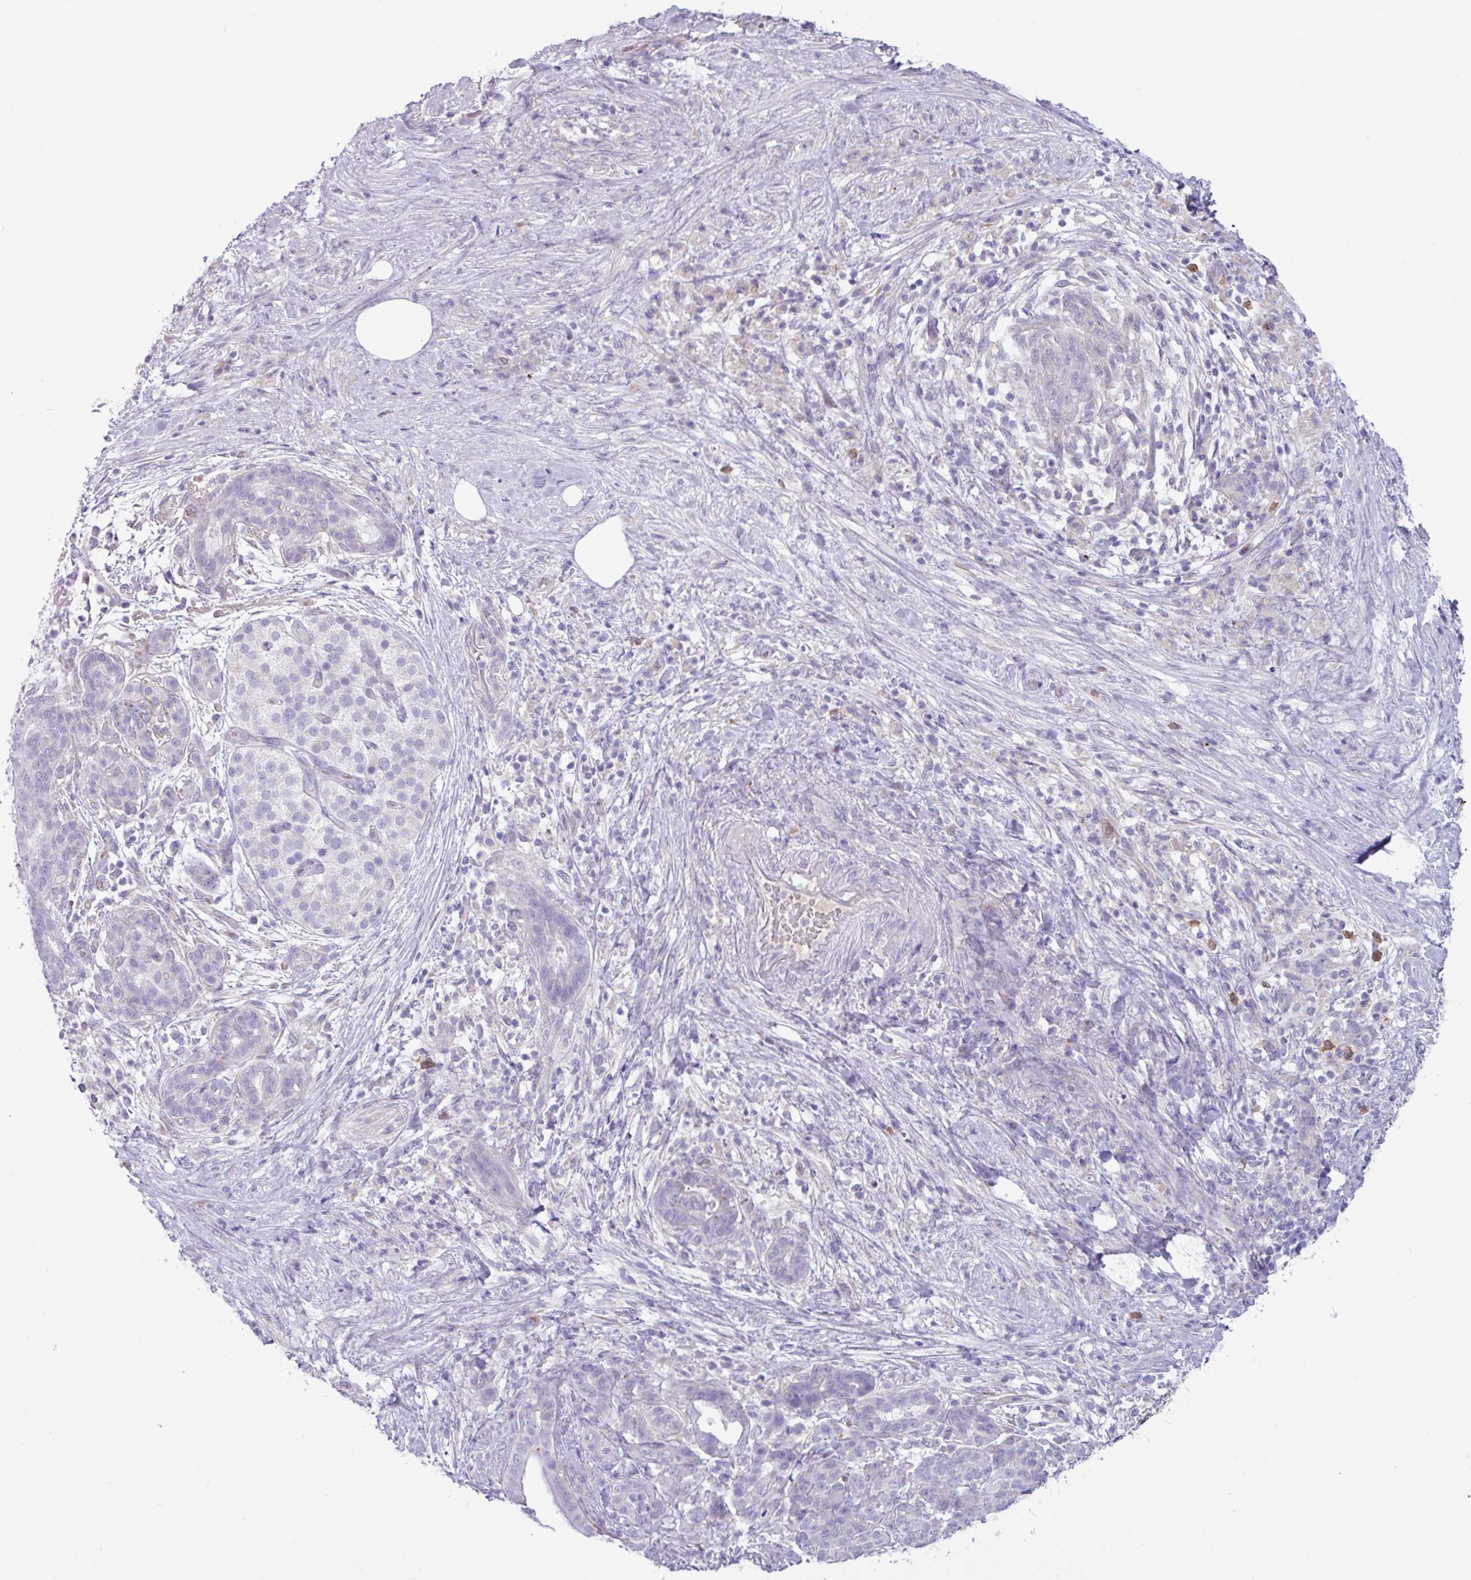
{"staining": {"intensity": "negative", "quantity": "none", "location": "none"}, "tissue": "pancreatic cancer", "cell_type": "Tumor cells", "image_type": "cancer", "snomed": [{"axis": "morphology", "description": "Adenocarcinoma, NOS"}, {"axis": "topography", "description": "Pancreas"}], "caption": "A high-resolution image shows immunohistochemistry staining of pancreatic cancer (adenocarcinoma), which reveals no significant staining in tumor cells. Nuclei are stained in blue.", "gene": "ZNF524", "patient": {"sex": "male", "age": 44}}